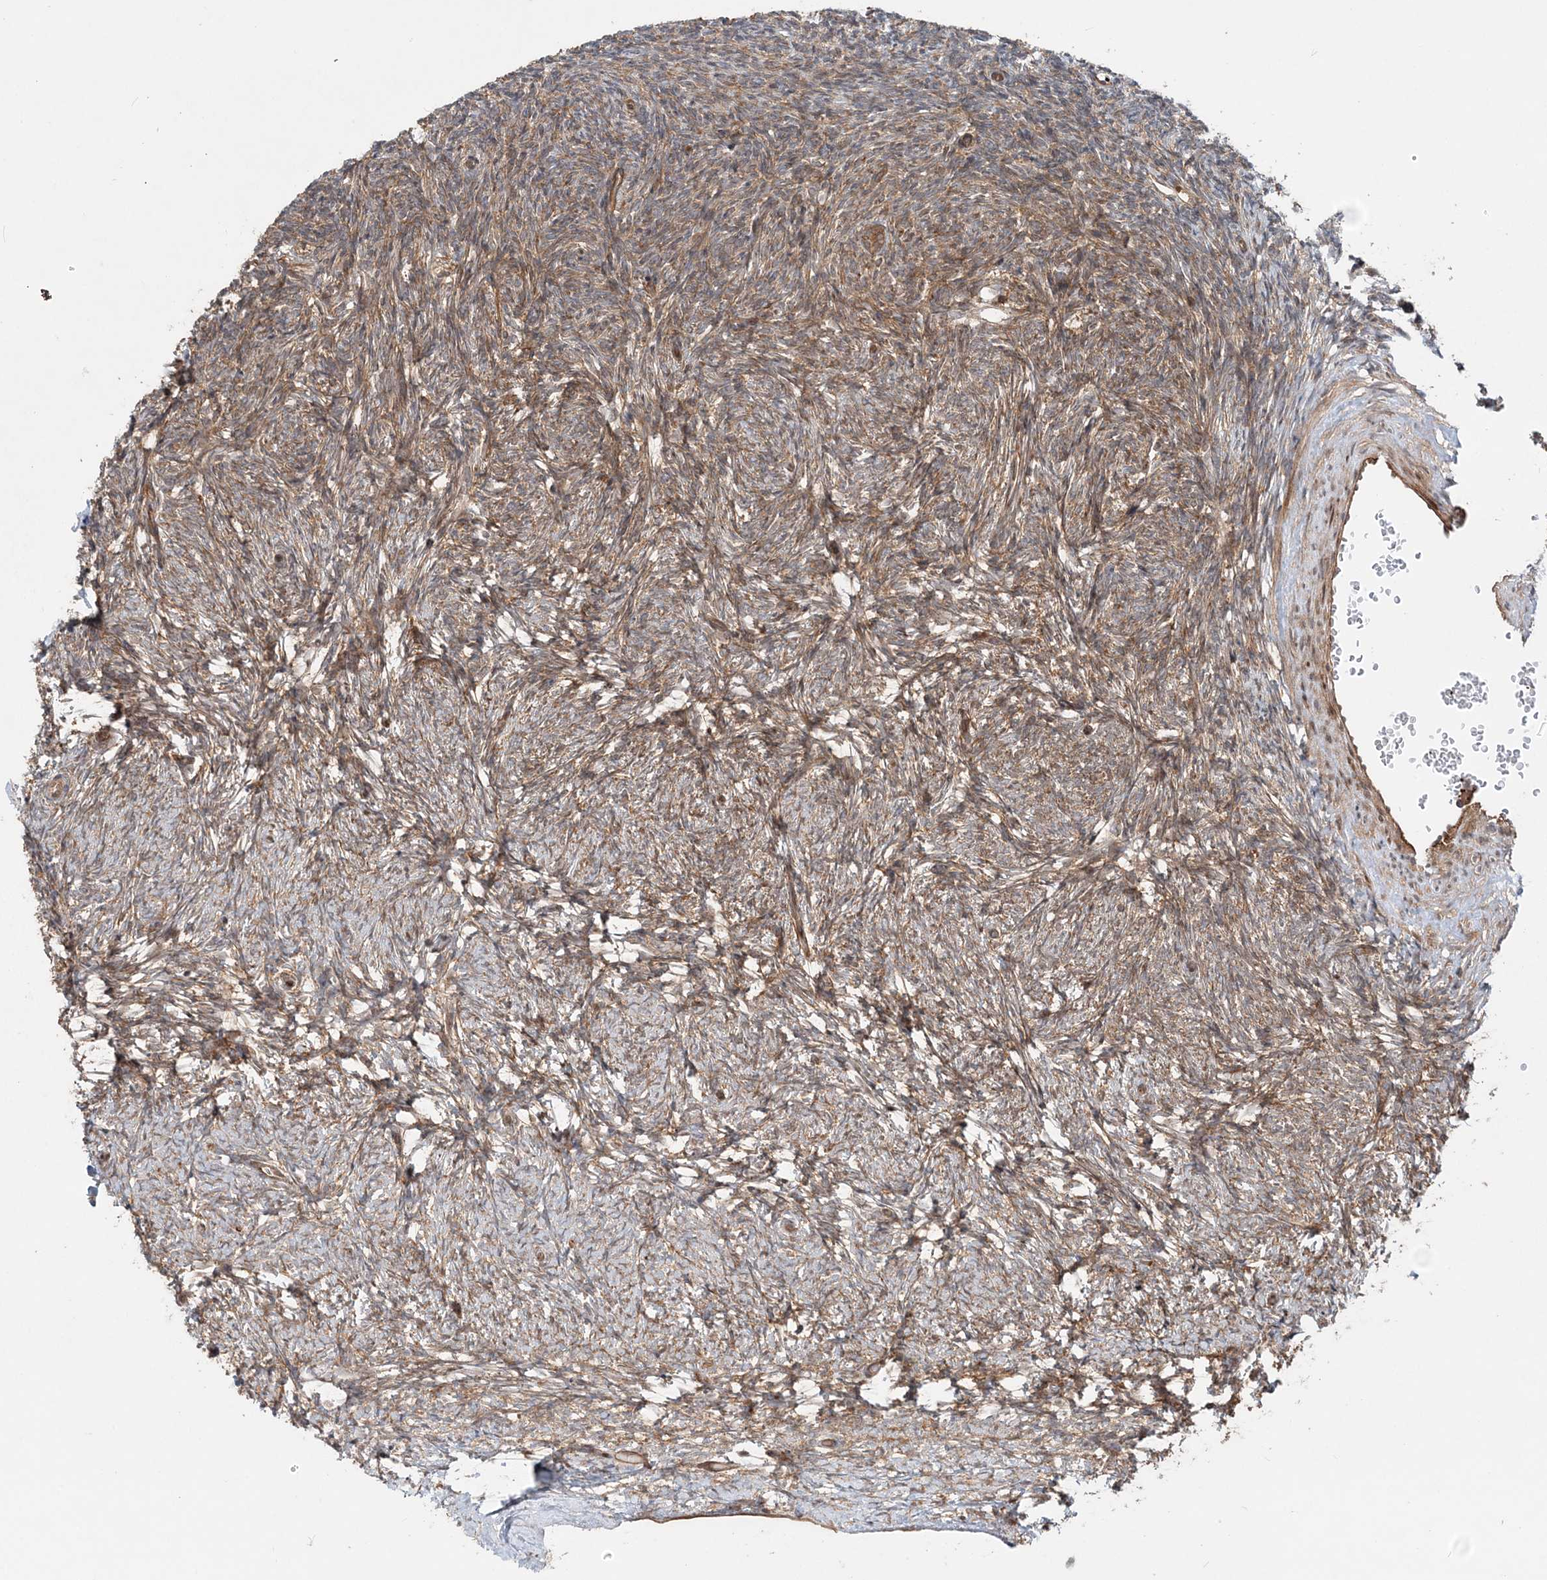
{"staining": {"intensity": "moderate", "quantity": ">75%", "location": "cytoplasmic/membranous"}, "tissue": "ovary", "cell_type": "Ovarian stroma cells", "image_type": "normal", "snomed": [{"axis": "morphology", "description": "Normal tissue, NOS"}, {"axis": "topography", "description": "Ovary"}], "caption": "This micrograph exhibits immunohistochemistry staining of unremarkable human ovary, with medium moderate cytoplasmic/membranous positivity in about >75% of ovarian stroma cells.", "gene": "GEMIN5", "patient": {"sex": "female", "age": 34}}